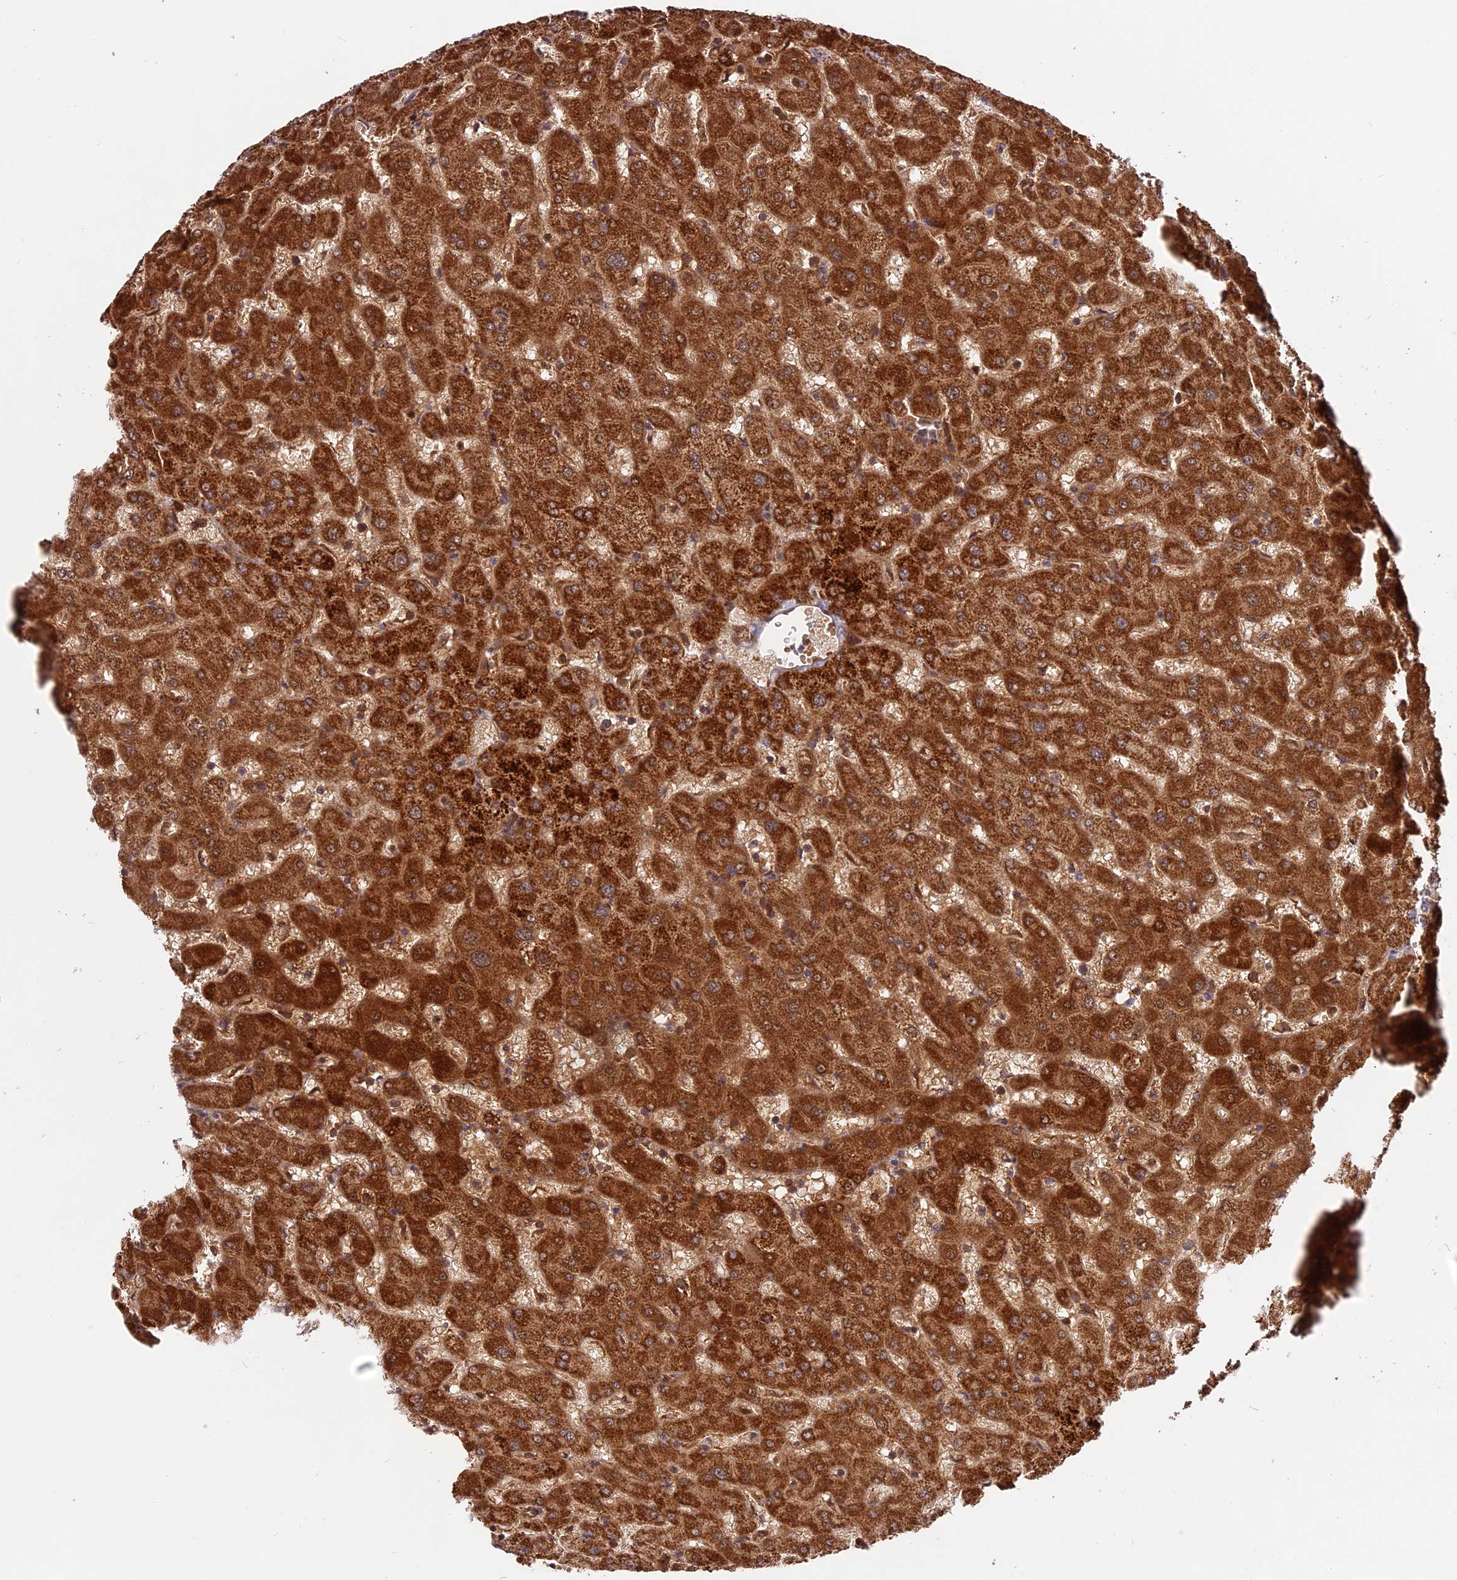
{"staining": {"intensity": "moderate", "quantity": ">75%", "location": "cytoplasmic/membranous"}, "tissue": "liver", "cell_type": "Cholangiocytes", "image_type": "normal", "snomed": [{"axis": "morphology", "description": "Normal tissue, NOS"}, {"axis": "topography", "description": "Liver"}], "caption": "Liver stained with immunohistochemistry (IHC) exhibits moderate cytoplasmic/membranous positivity in about >75% of cholangiocytes. Immunohistochemistry stains the protein of interest in brown and the nuclei are stained blue.", "gene": "COX17", "patient": {"sex": "female", "age": 63}}